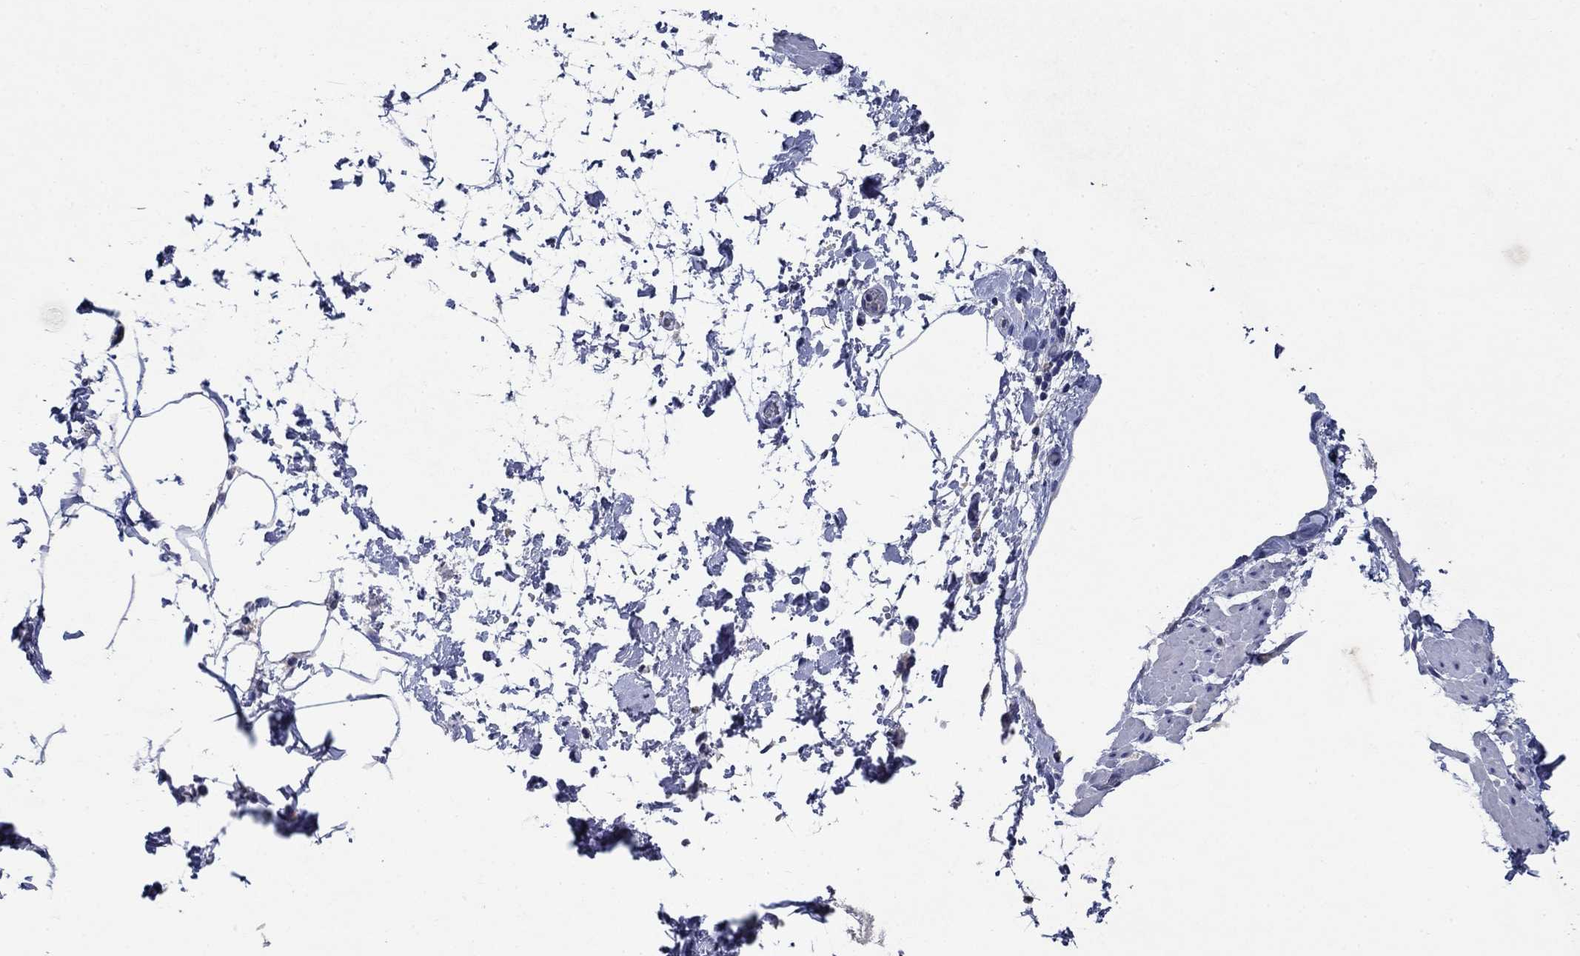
{"staining": {"intensity": "negative", "quantity": "none", "location": "none"}, "tissue": "adipose tissue", "cell_type": "Adipocytes", "image_type": "normal", "snomed": [{"axis": "morphology", "description": "Normal tissue, NOS"}, {"axis": "topography", "description": "Soft tissue"}, {"axis": "topography", "description": "Adipose tissue"}, {"axis": "topography", "description": "Vascular tissue"}, {"axis": "topography", "description": "Peripheral nerve tissue"}], "caption": "Immunohistochemistry (IHC) of unremarkable adipose tissue shows no expression in adipocytes.", "gene": "SULT2B1", "patient": {"sex": "male", "age": 68}}